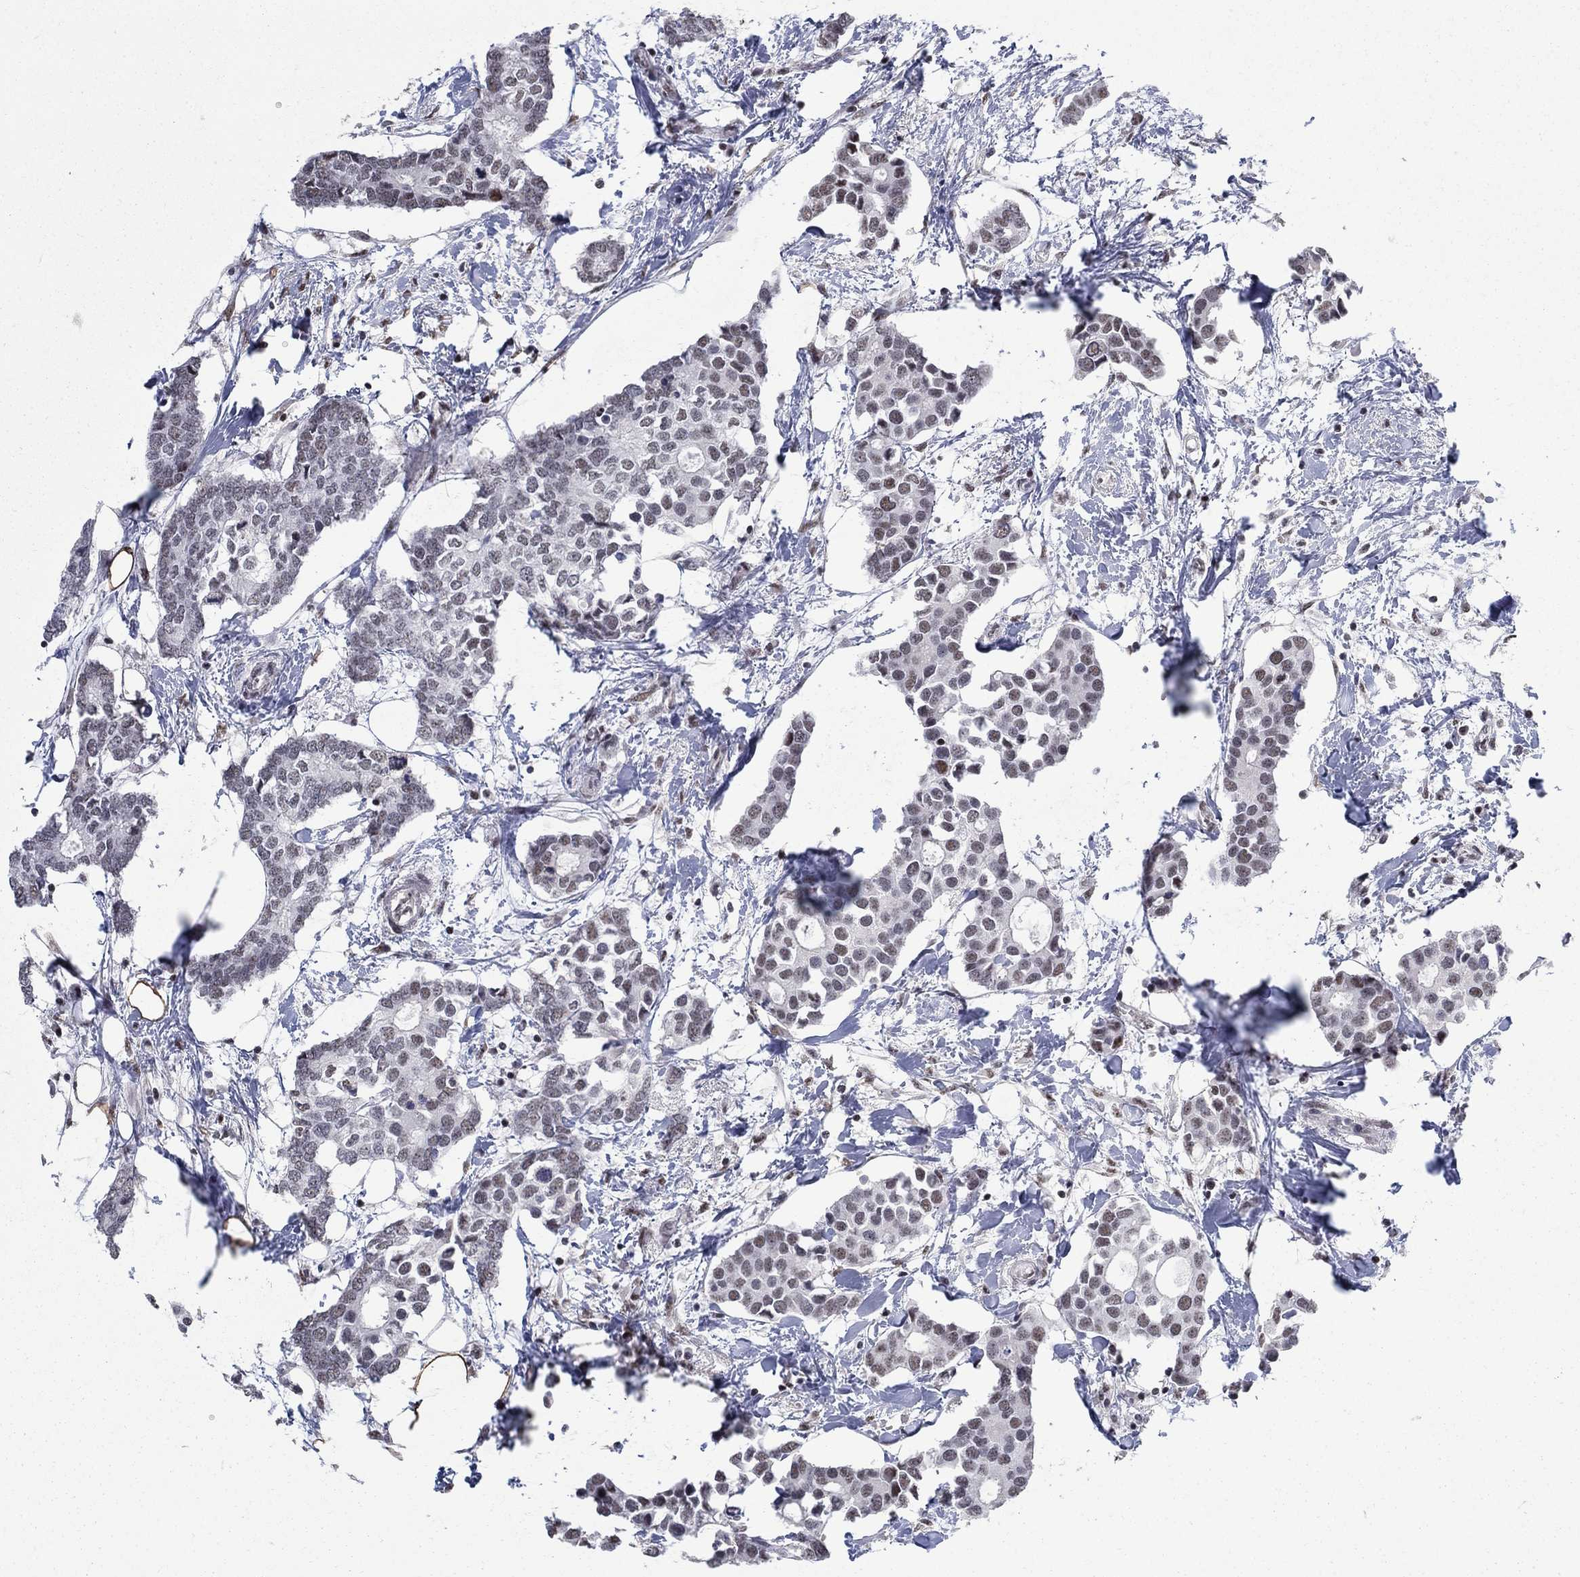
{"staining": {"intensity": "weak", "quantity": "<25%", "location": "nuclear"}, "tissue": "breast cancer", "cell_type": "Tumor cells", "image_type": "cancer", "snomed": [{"axis": "morphology", "description": "Duct carcinoma"}, {"axis": "topography", "description": "Breast"}], "caption": "A high-resolution photomicrograph shows IHC staining of breast invasive ductal carcinoma, which displays no significant positivity in tumor cells.", "gene": "PNISR", "patient": {"sex": "female", "age": 83}}